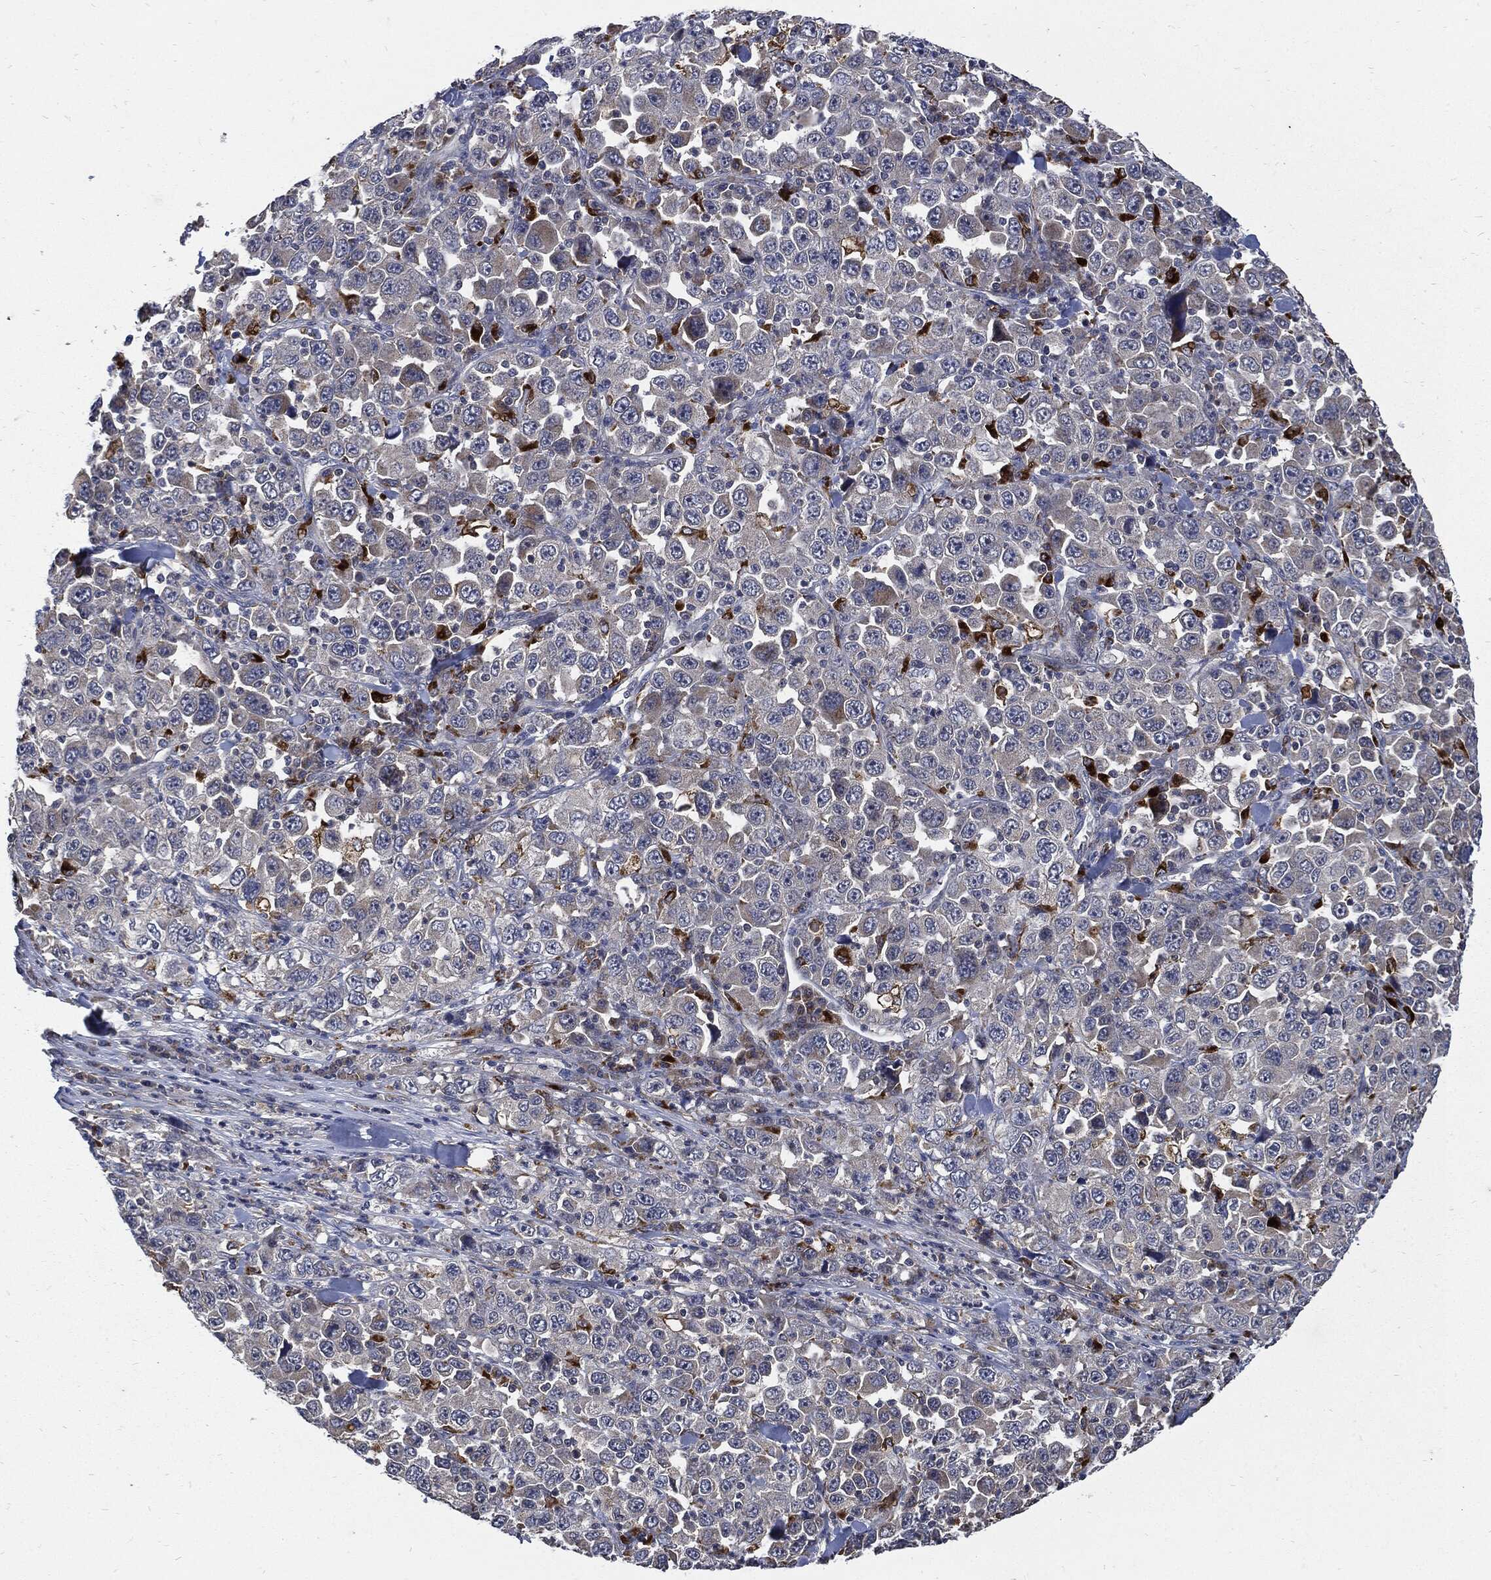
{"staining": {"intensity": "negative", "quantity": "none", "location": "none"}, "tissue": "stomach cancer", "cell_type": "Tumor cells", "image_type": "cancer", "snomed": [{"axis": "morphology", "description": "Normal tissue, NOS"}, {"axis": "morphology", "description": "Adenocarcinoma, NOS"}, {"axis": "topography", "description": "Stomach, upper"}, {"axis": "topography", "description": "Stomach"}], "caption": "Immunohistochemical staining of stomach cancer reveals no significant positivity in tumor cells.", "gene": "SLC31A2", "patient": {"sex": "male", "age": 59}}